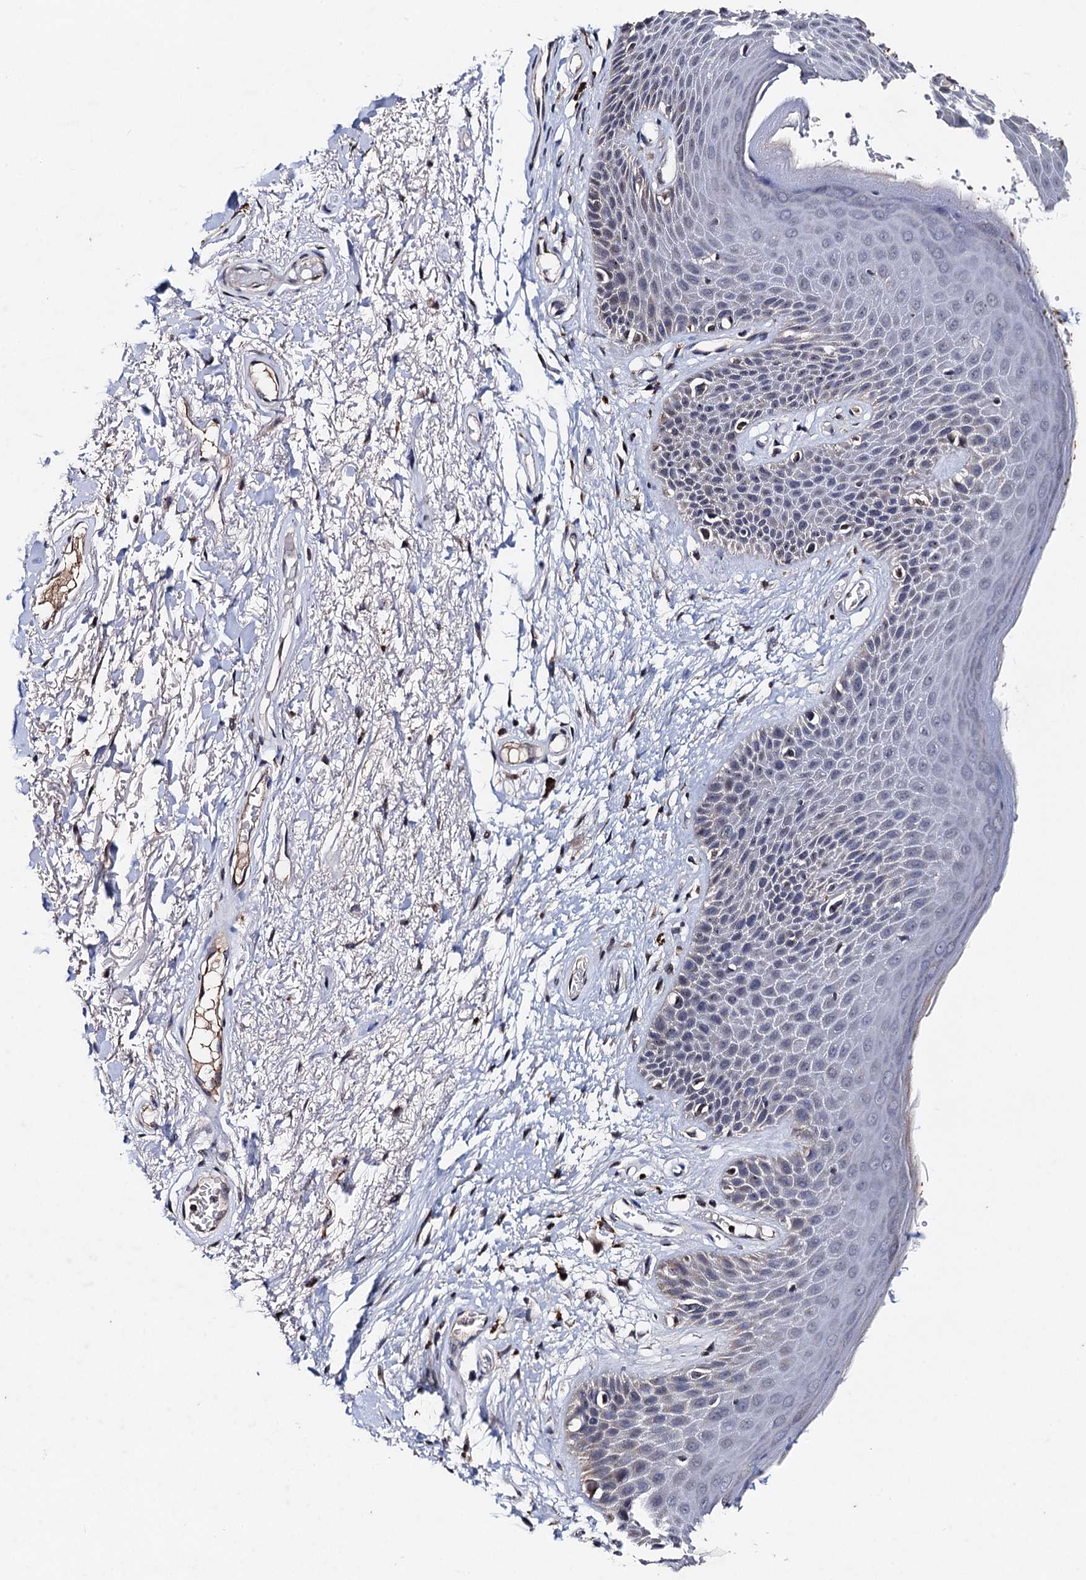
{"staining": {"intensity": "moderate", "quantity": "<25%", "location": "cytoplasmic/membranous"}, "tissue": "skin", "cell_type": "Epidermal cells", "image_type": "normal", "snomed": [{"axis": "morphology", "description": "Normal tissue, NOS"}, {"axis": "topography", "description": "Anal"}], "caption": "This histopathology image exhibits normal skin stained with immunohistochemistry to label a protein in brown. The cytoplasmic/membranous of epidermal cells show moderate positivity for the protein. Nuclei are counter-stained blue.", "gene": "PPTC7", "patient": {"sex": "male", "age": 74}}